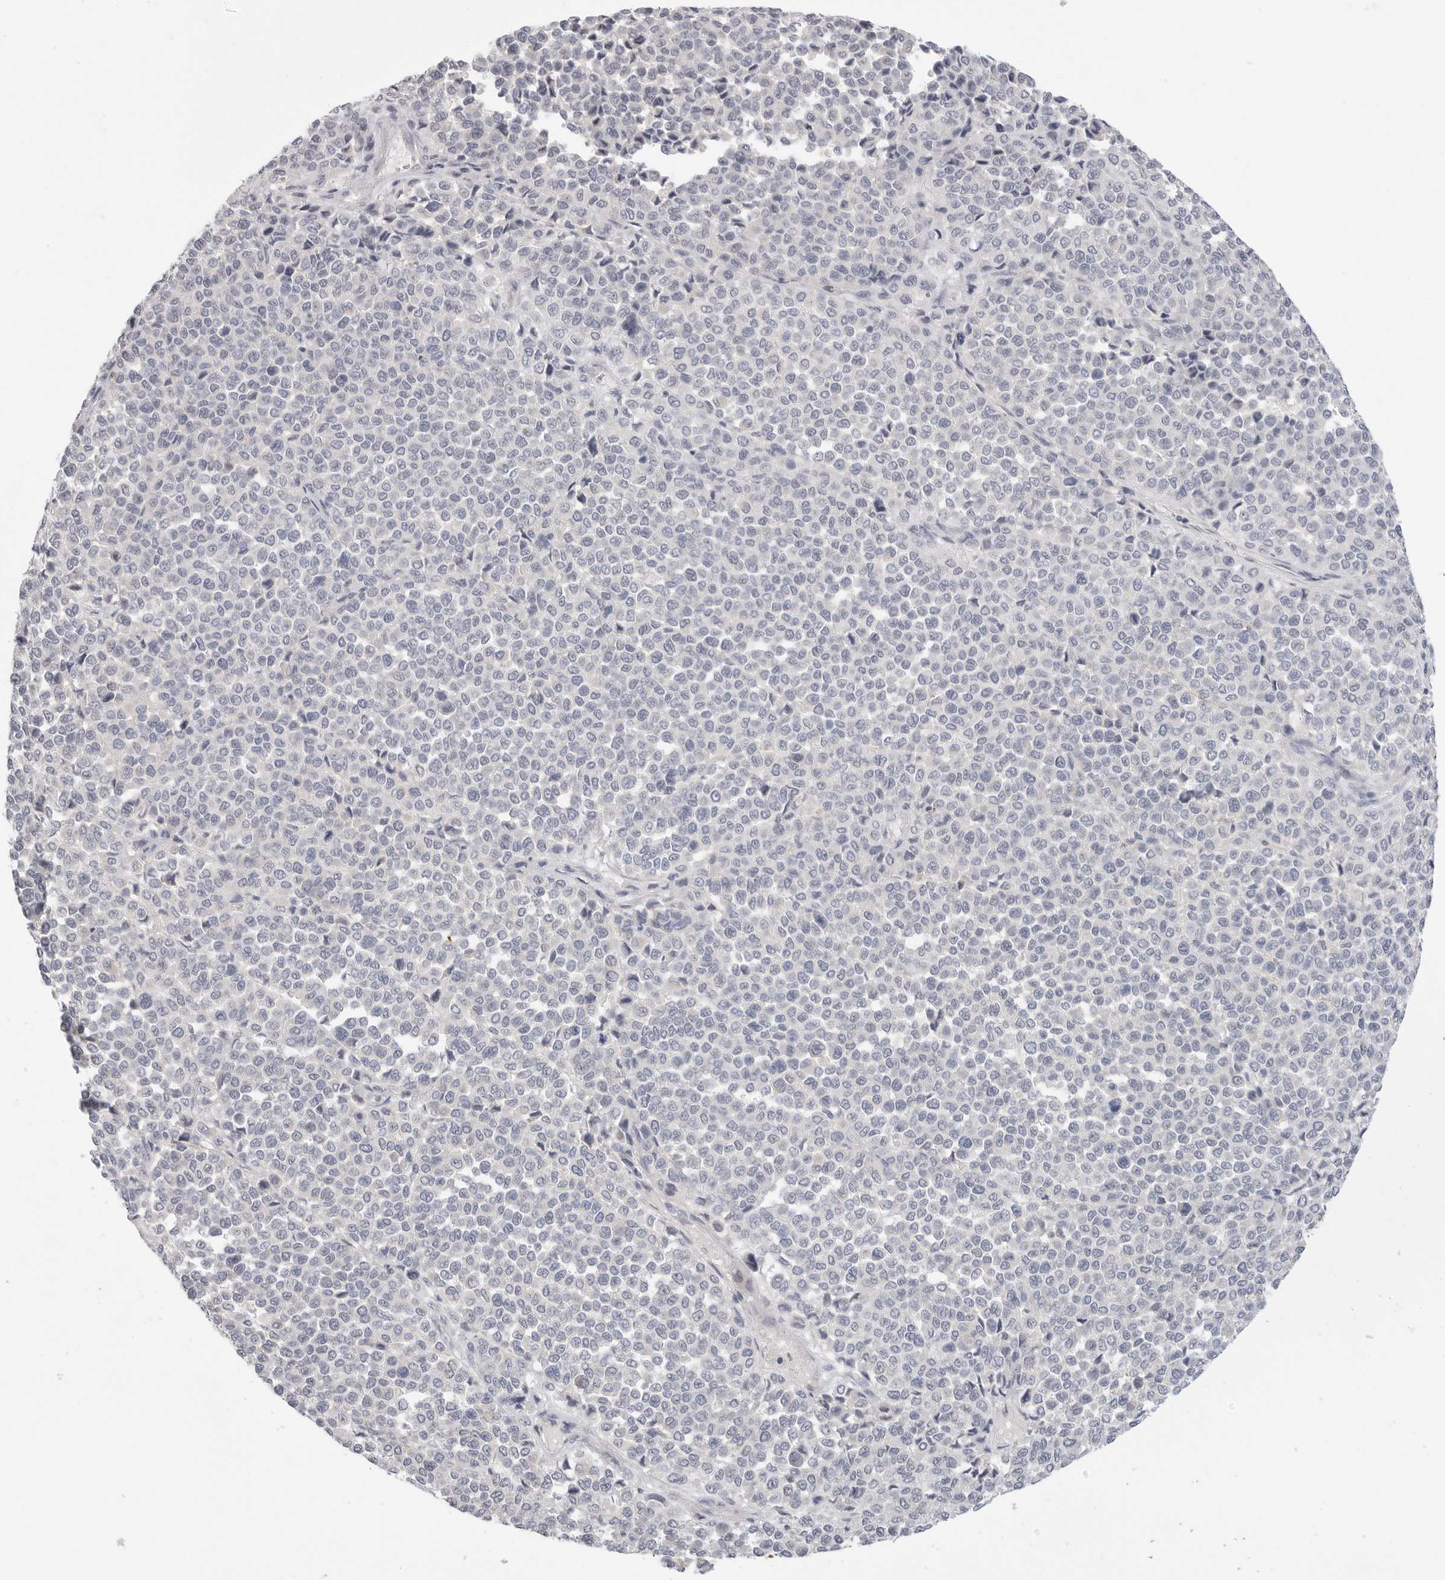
{"staining": {"intensity": "negative", "quantity": "none", "location": "none"}, "tissue": "melanoma", "cell_type": "Tumor cells", "image_type": "cancer", "snomed": [{"axis": "morphology", "description": "Malignant melanoma, Metastatic site"}, {"axis": "topography", "description": "Pancreas"}], "caption": "The immunohistochemistry (IHC) image has no significant expression in tumor cells of melanoma tissue.", "gene": "FBN2", "patient": {"sex": "female", "age": 30}}